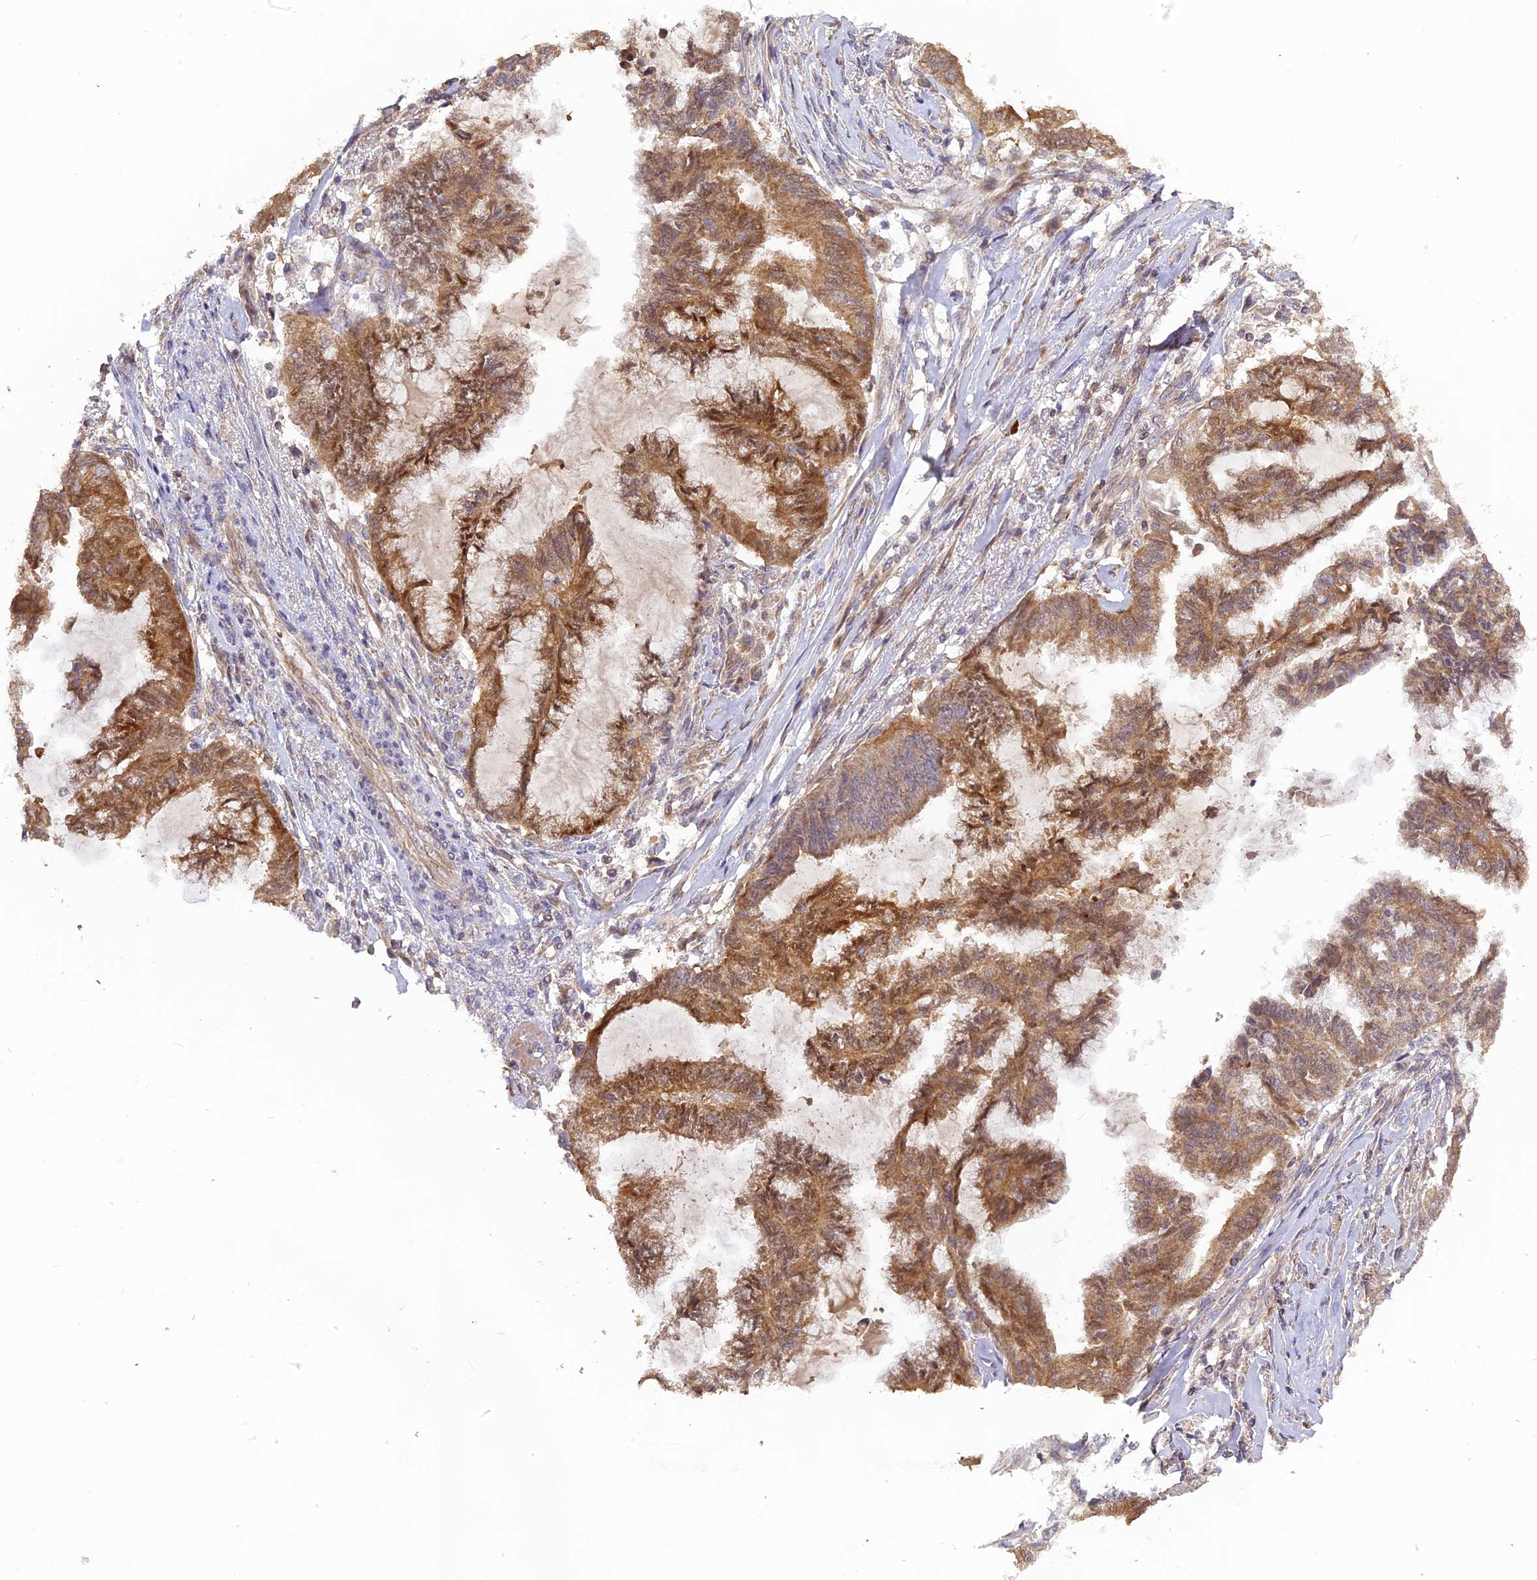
{"staining": {"intensity": "moderate", "quantity": ">75%", "location": "cytoplasmic/membranous"}, "tissue": "endometrial cancer", "cell_type": "Tumor cells", "image_type": "cancer", "snomed": [{"axis": "morphology", "description": "Adenocarcinoma, NOS"}, {"axis": "topography", "description": "Endometrium"}], "caption": "This is an image of IHC staining of endometrial cancer, which shows moderate positivity in the cytoplasmic/membranous of tumor cells.", "gene": "RPIA", "patient": {"sex": "female", "age": 86}}